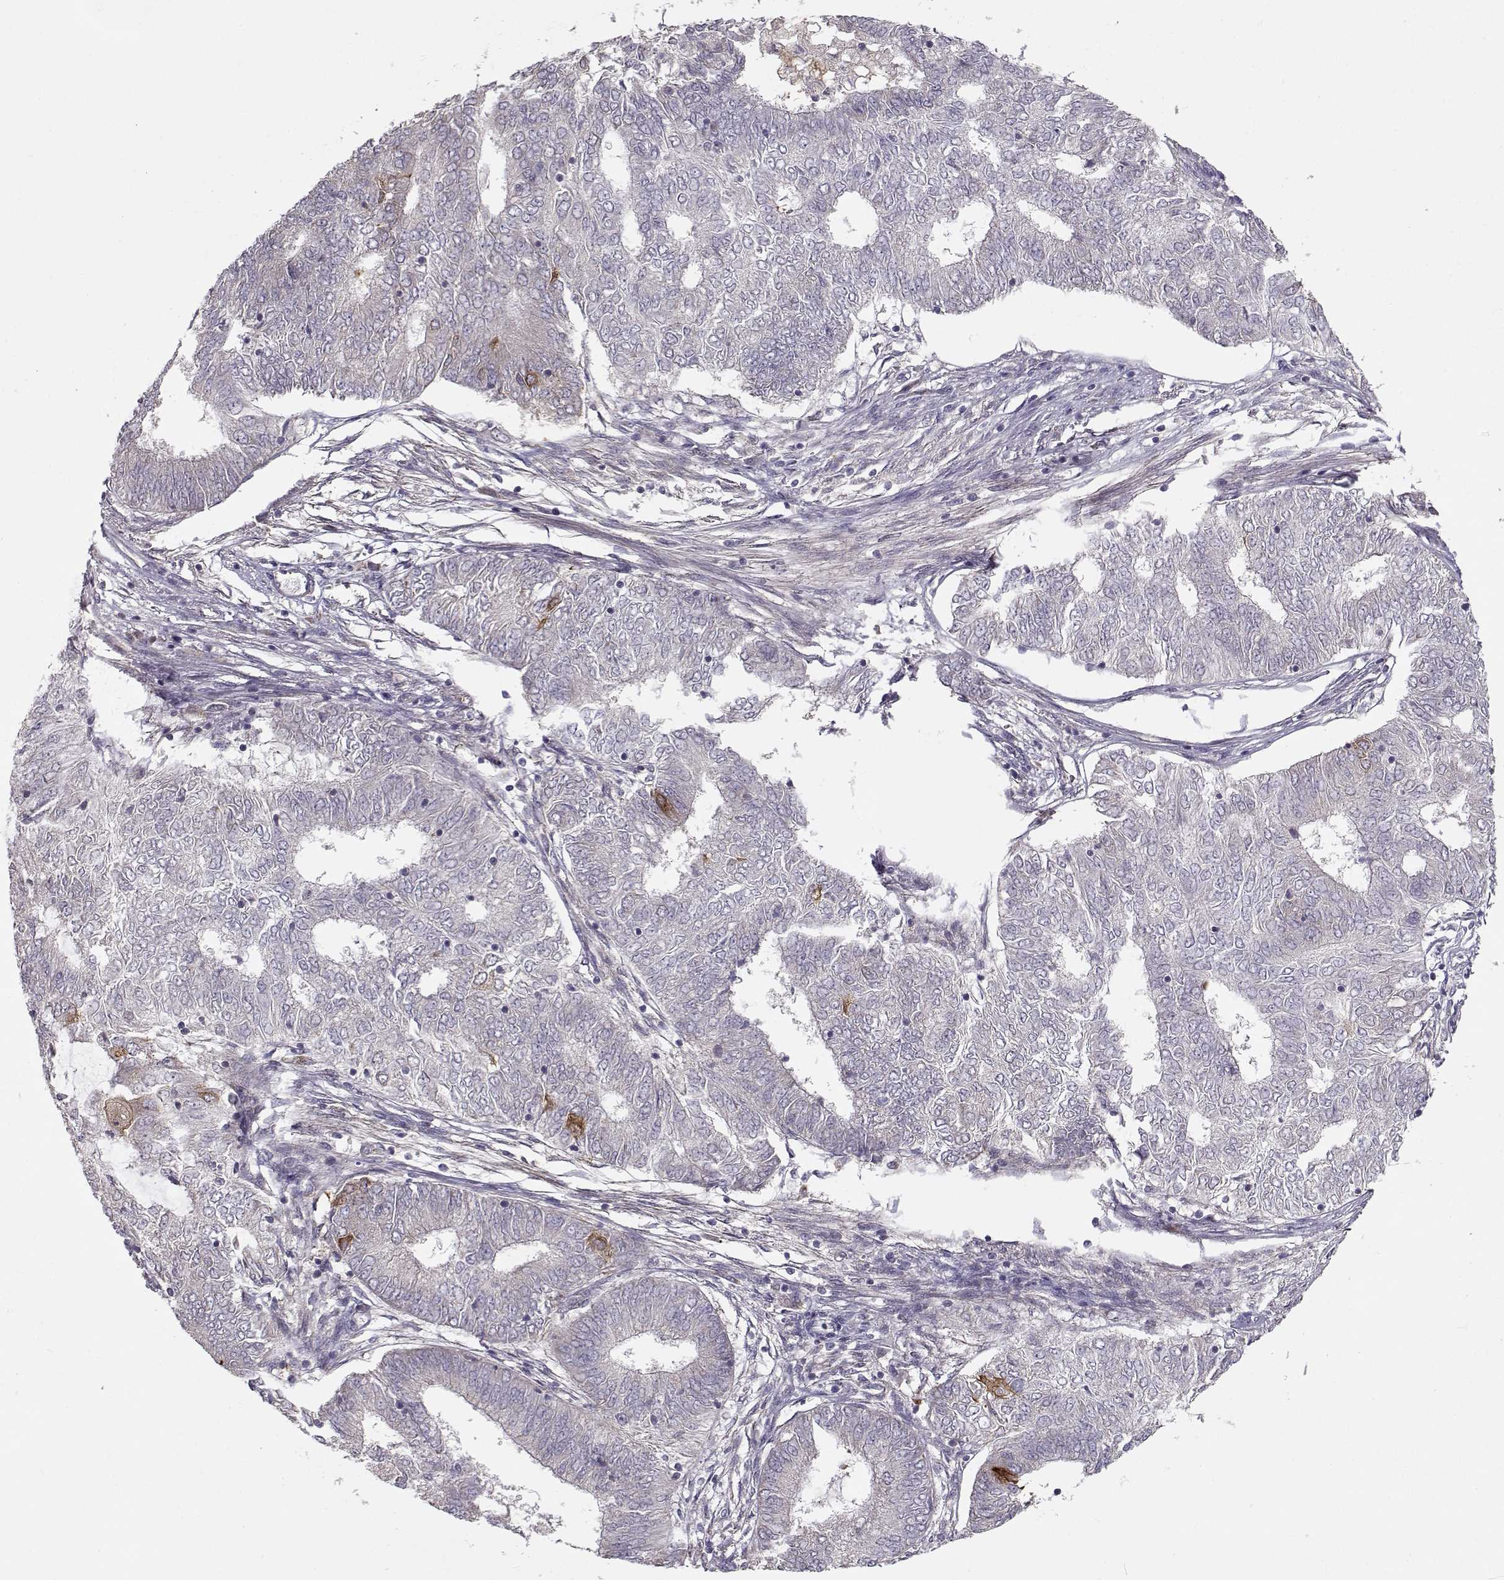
{"staining": {"intensity": "strong", "quantity": "<25%", "location": "cytoplasmic/membranous"}, "tissue": "endometrial cancer", "cell_type": "Tumor cells", "image_type": "cancer", "snomed": [{"axis": "morphology", "description": "Adenocarcinoma, NOS"}, {"axis": "topography", "description": "Endometrium"}], "caption": "Immunohistochemistry (IHC) (DAB (3,3'-diaminobenzidine)) staining of endometrial cancer (adenocarcinoma) reveals strong cytoplasmic/membranous protein staining in about <25% of tumor cells.", "gene": "ENTPD8", "patient": {"sex": "female", "age": 62}}